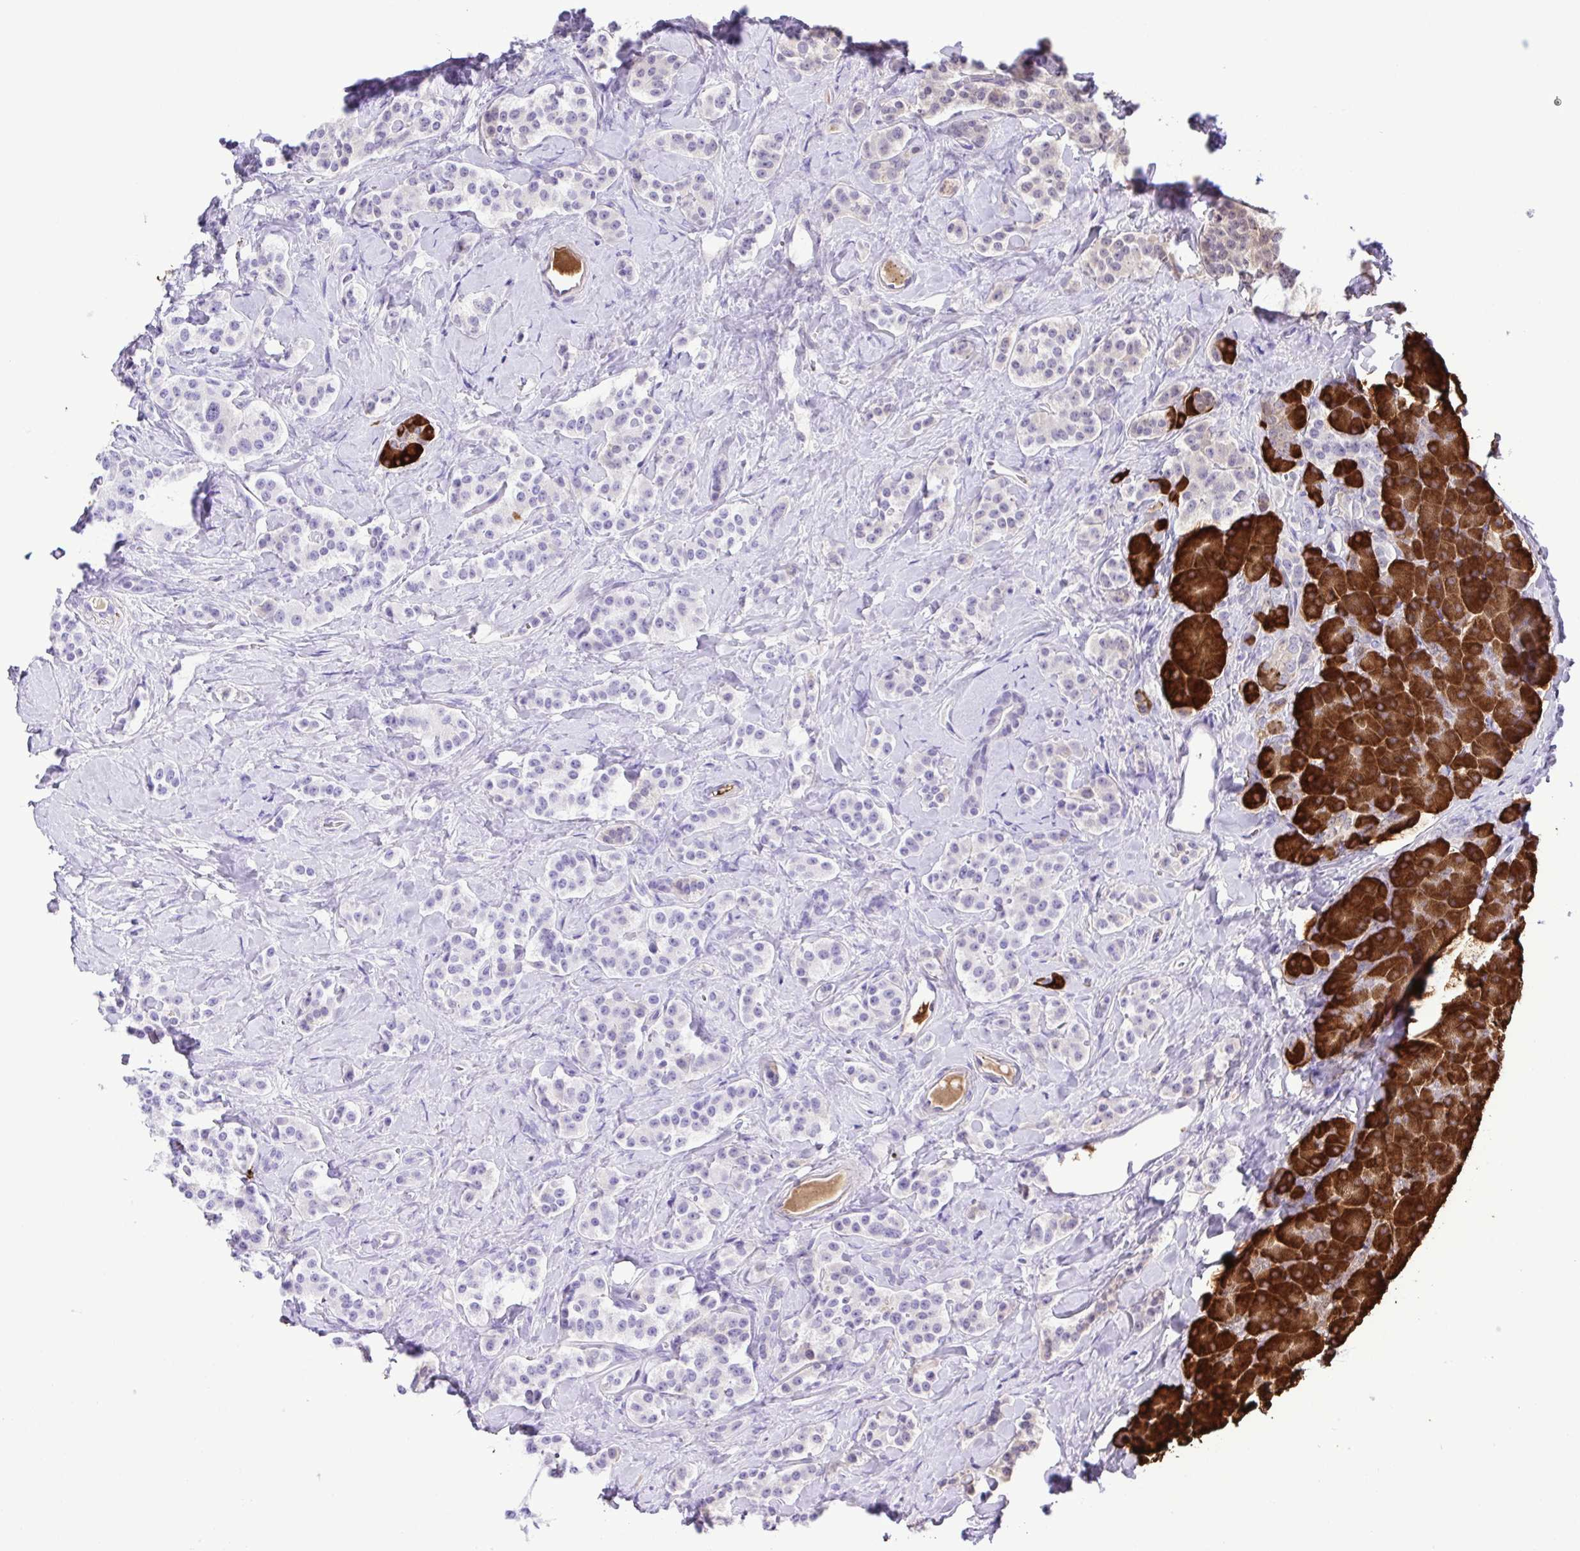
{"staining": {"intensity": "weak", "quantity": "<25%", "location": "cytoplasmic/membranous"}, "tissue": "carcinoid", "cell_type": "Tumor cells", "image_type": "cancer", "snomed": [{"axis": "morphology", "description": "Normal tissue, NOS"}, {"axis": "morphology", "description": "Carcinoid, malignant, NOS"}, {"axis": "topography", "description": "Pancreas"}], "caption": "Tumor cells show no significant protein expression in malignant carcinoid.", "gene": "ERP27", "patient": {"sex": "male", "age": 36}}